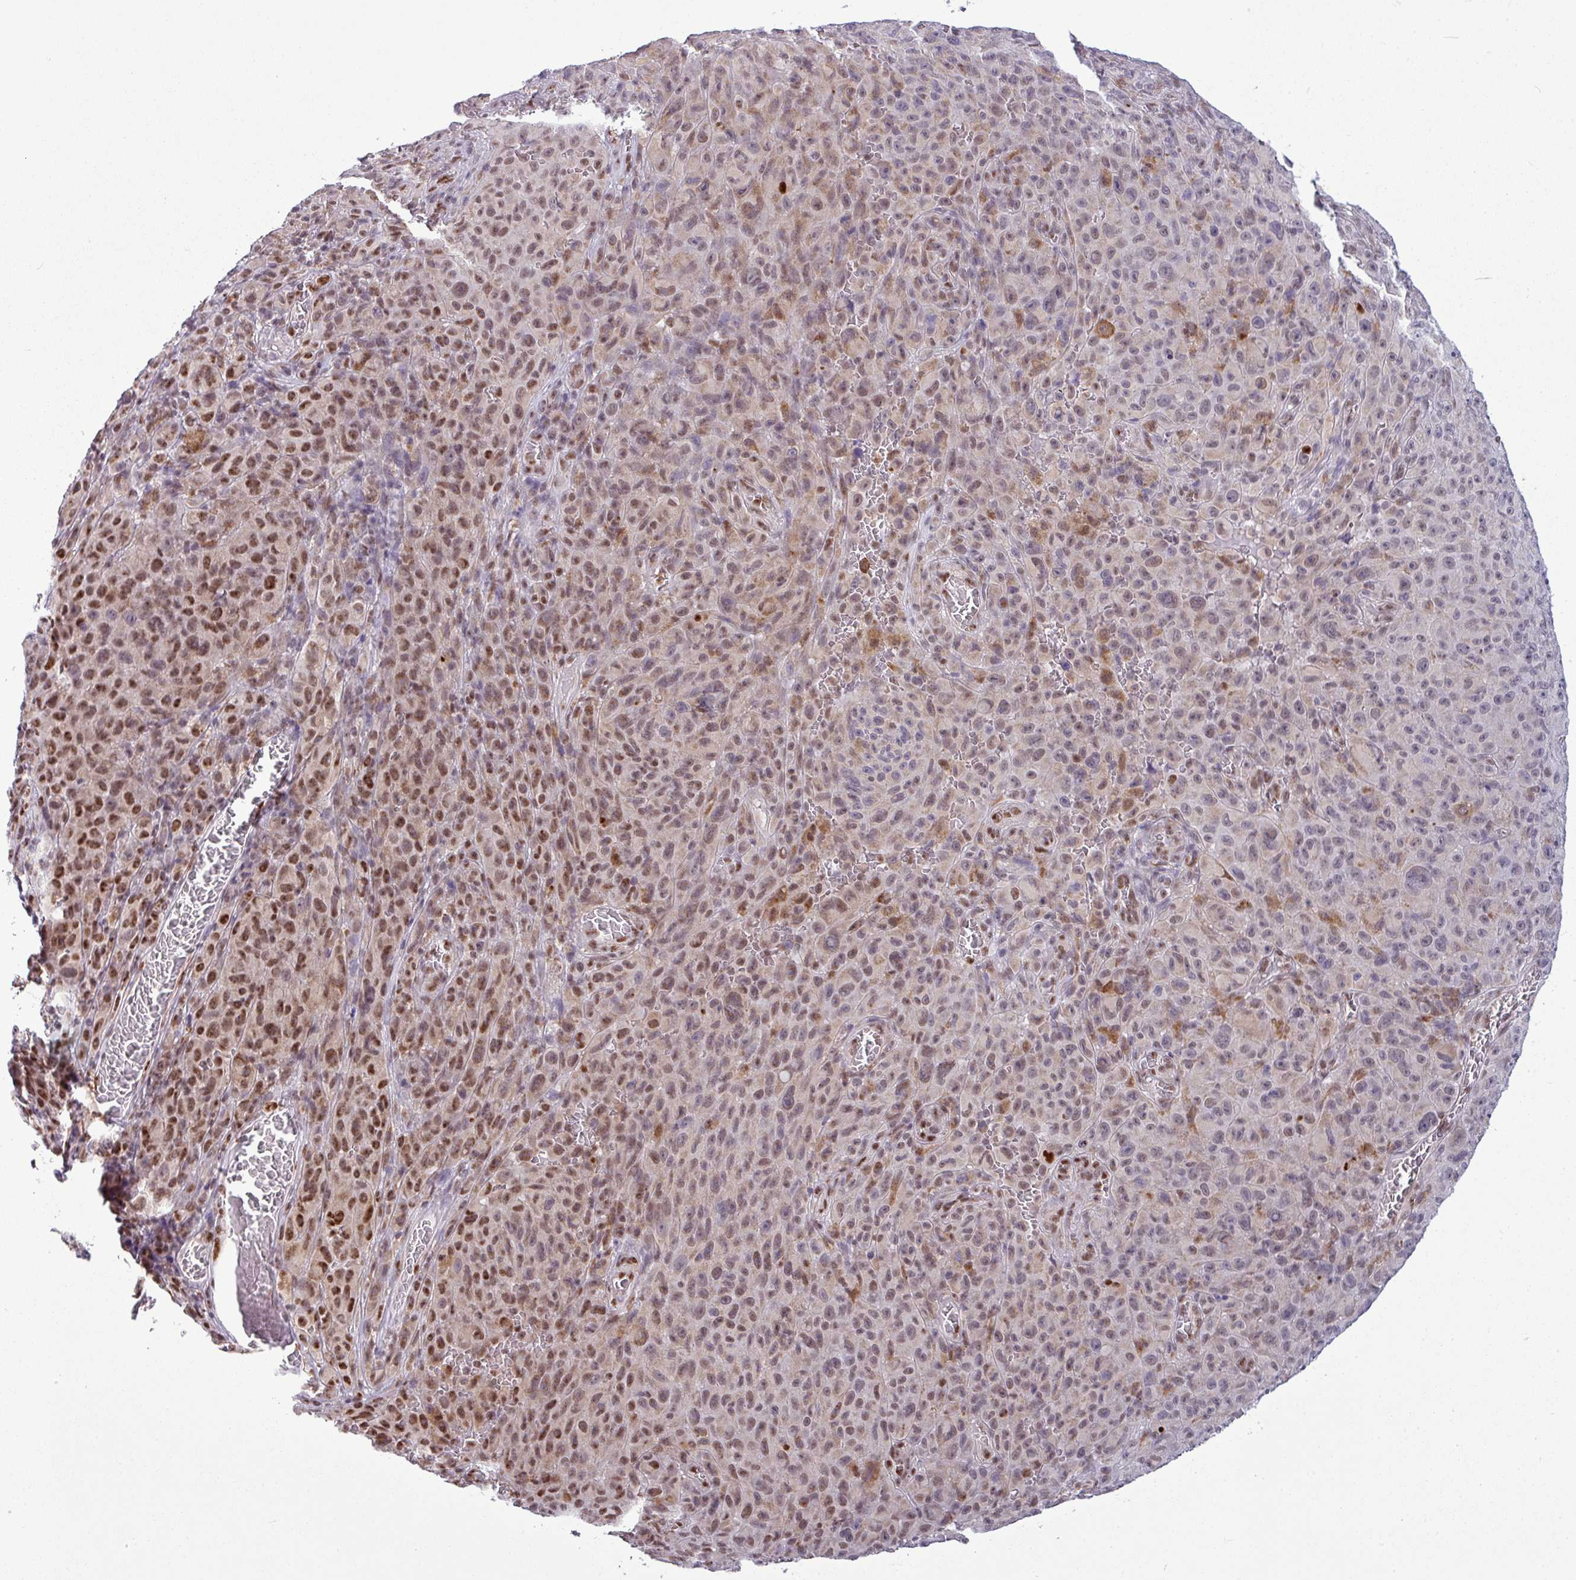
{"staining": {"intensity": "strong", "quantity": "25%-75%", "location": "nuclear"}, "tissue": "melanoma", "cell_type": "Tumor cells", "image_type": "cancer", "snomed": [{"axis": "morphology", "description": "Malignant melanoma, NOS"}, {"axis": "topography", "description": "Skin"}], "caption": "About 25%-75% of tumor cells in human melanoma display strong nuclear protein expression as visualized by brown immunohistochemical staining.", "gene": "ZNF217", "patient": {"sex": "female", "age": 82}}